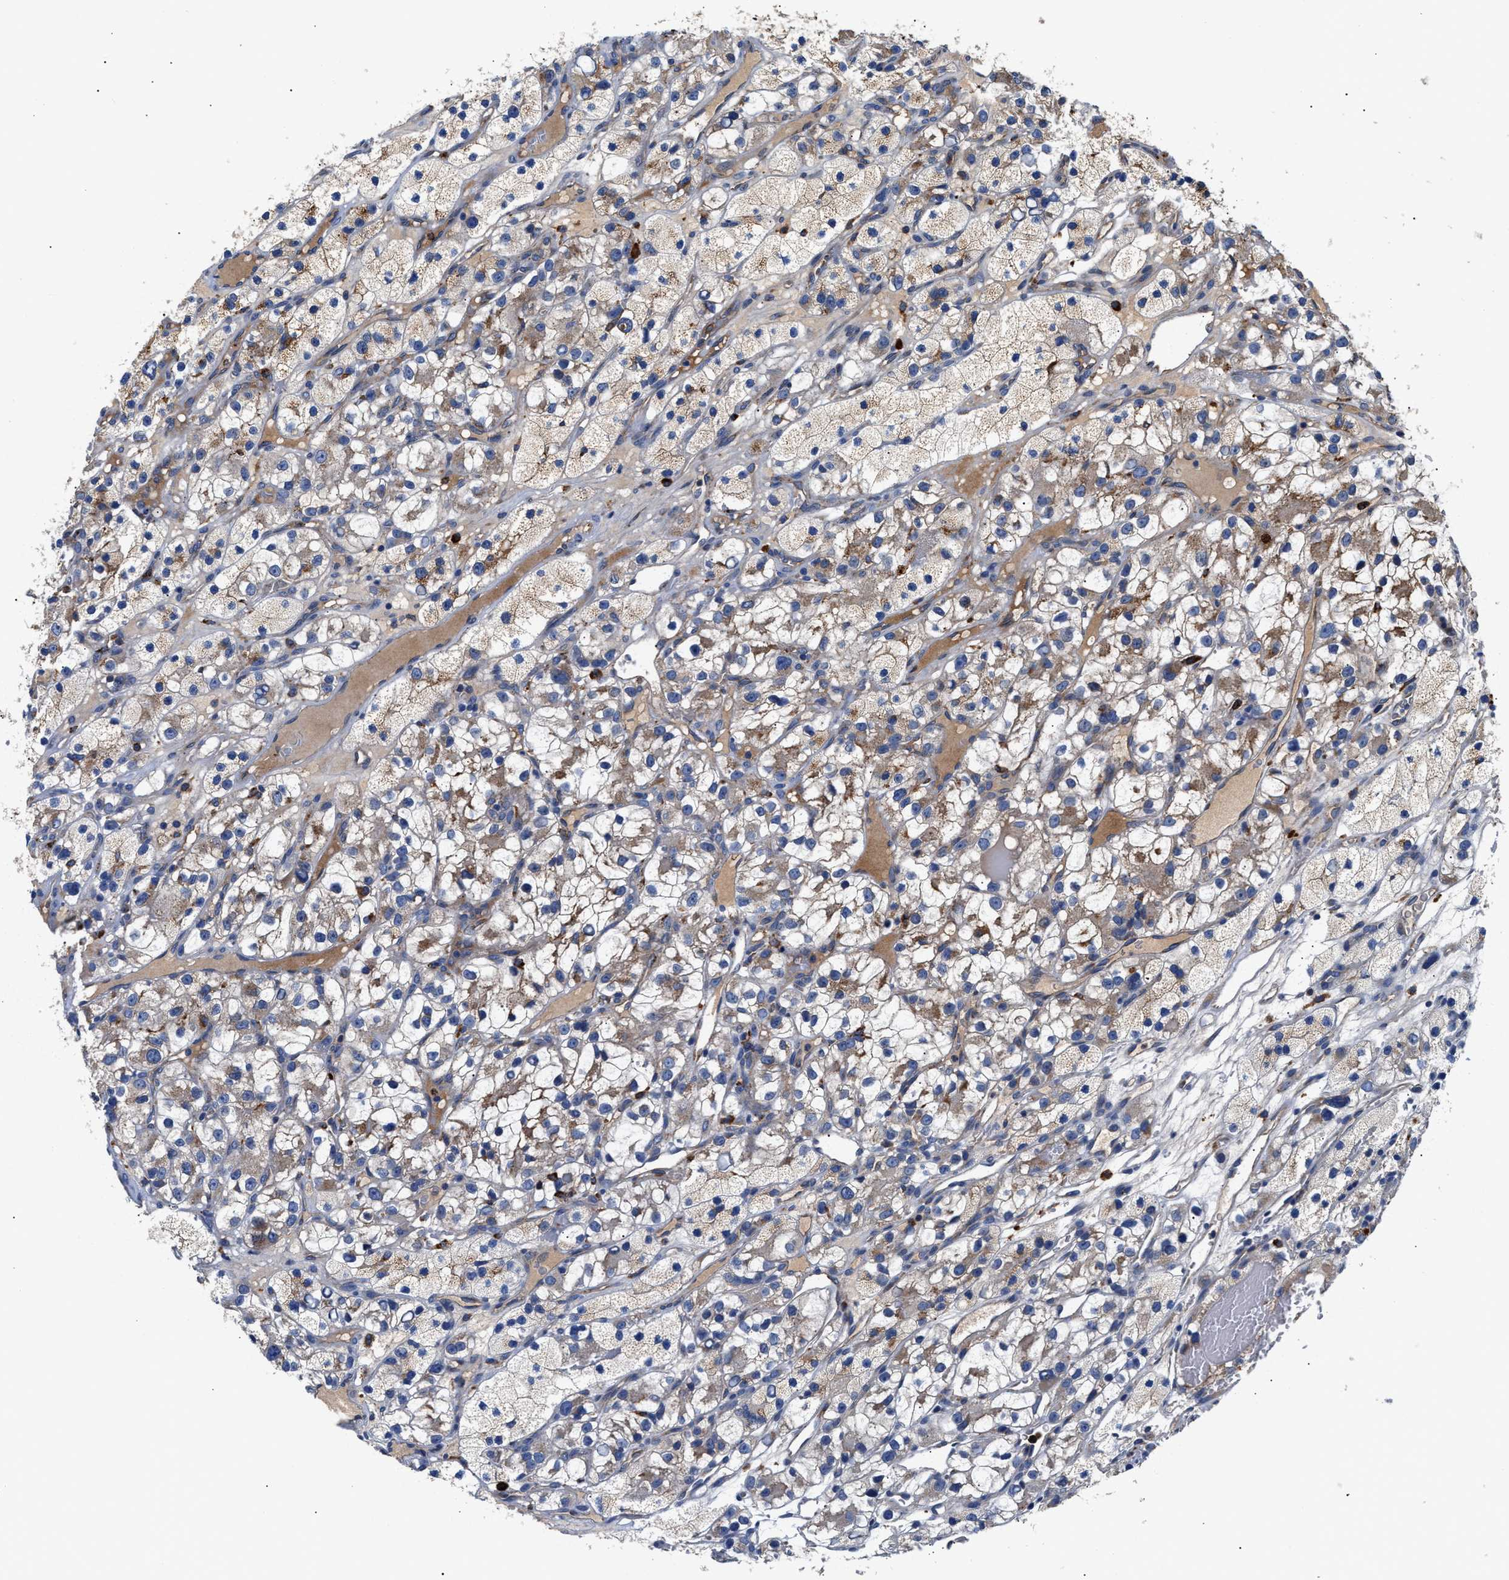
{"staining": {"intensity": "moderate", "quantity": "25%-75%", "location": "cytoplasmic/membranous"}, "tissue": "renal cancer", "cell_type": "Tumor cells", "image_type": "cancer", "snomed": [{"axis": "morphology", "description": "Adenocarcinoma, NOS"}, {"axis": "topography", "description": "Kidney"}], "caption": "The photomicrograph reveals staining of adenocarcinoma (renal), revealing moderate cytoplasmic/membranous protein positivity (brown color) within tumor cells. Using DAB (3,3'-diaminobenzidine) (brown) and hematoxylin (blue) stains, captured at high magnification using brightfield microscopy.", "gene": "CCDC146", "patient": {"sex": "female", "age": 57}}